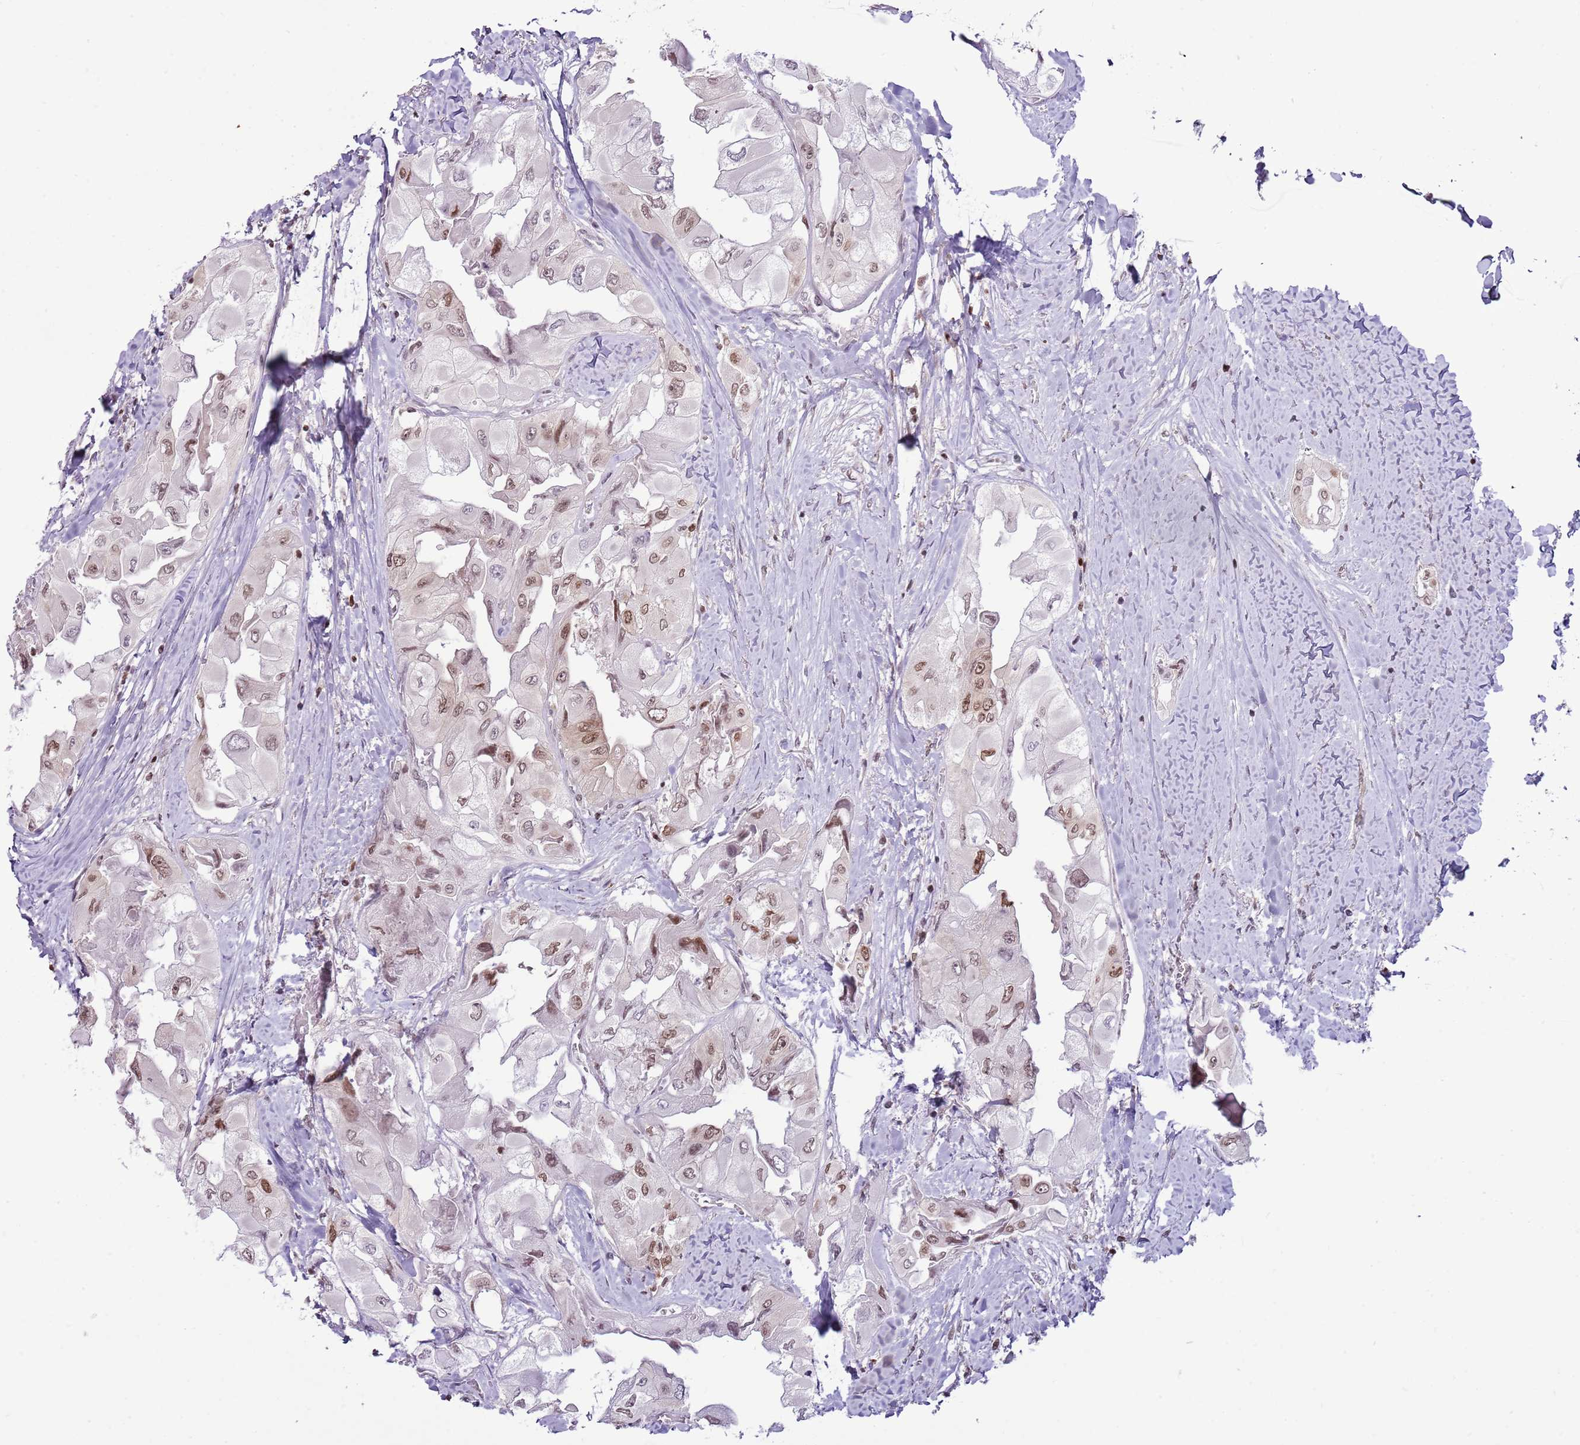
{"staining": {"intensity": "moderate", "quantity": "25%-75%", "location": "nuclear"}, "tissue": "thyroid cancer", "cell_type": "Tumor cells", "image_type": "cancer", "snomed": [{"axis": "morphology", "description": "Normal tissue, NOS"}, {"axis": "morphology", "description": "Papillary adenocarcinoma, NOS"}, {"axis": "topography", "description": "Thyroid gland"}], "caption": "Protein analysis of thyroid cancer tissue demonstrates moderate nuclear expression in about 25%-75% of tumor cells.", "gene": "SELENOH", "patient": {"sex": "female", "age": 59}}